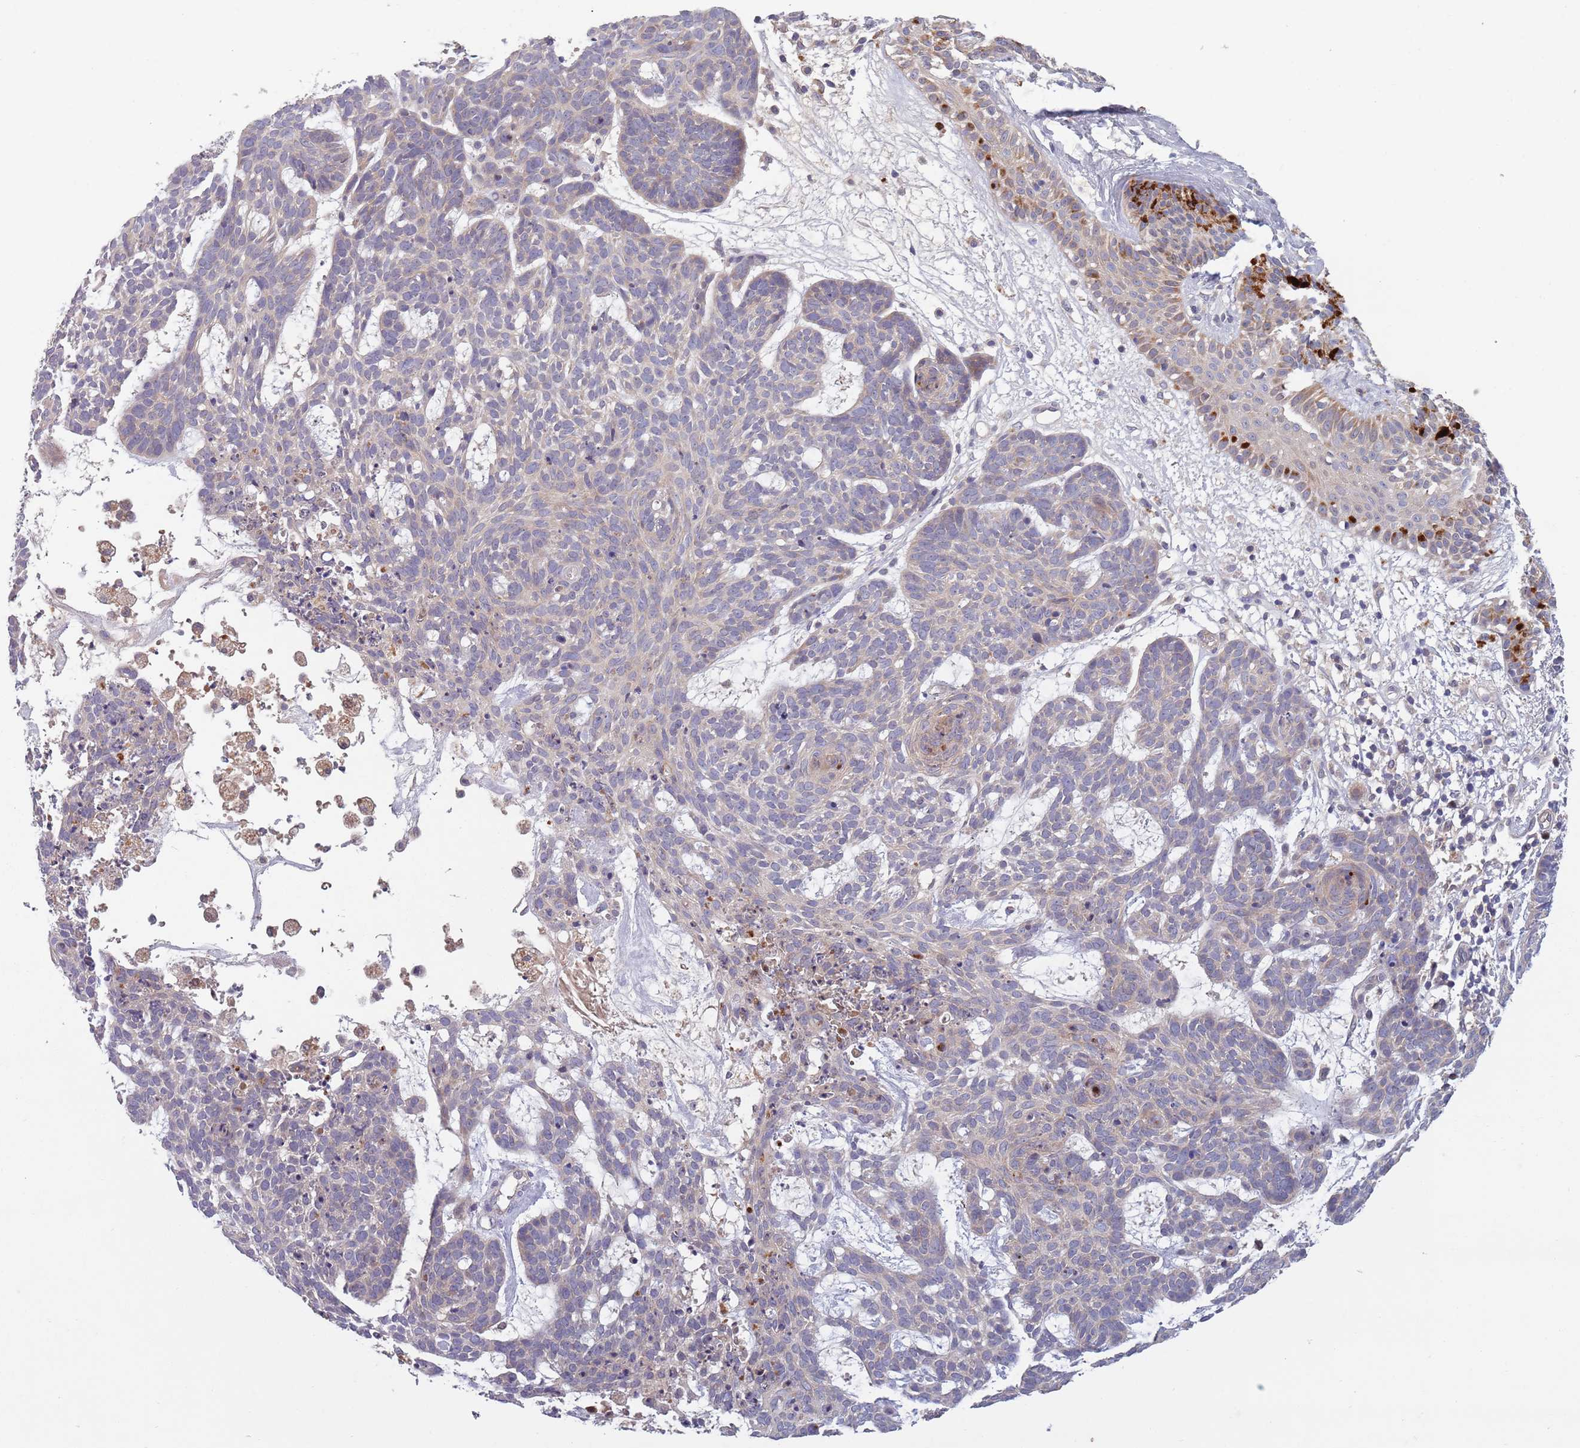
{"staining": {"intensity": "negative", "quantity": "none", "location": "none"}, "tissue": "skin cancer", "cell_type": "Tumor cells", "image_type": "cancer", "snomed": [{"axis": "morphology", "description": "Basal cell carcinoma"}, {"axis": "topography", "description": "Skin"}], "caption": "Tumor cells show no significant positivity in skin basal cell carcinoma.", "gene": "TYW1", "patient": {"sex": "female", "age": 89}}